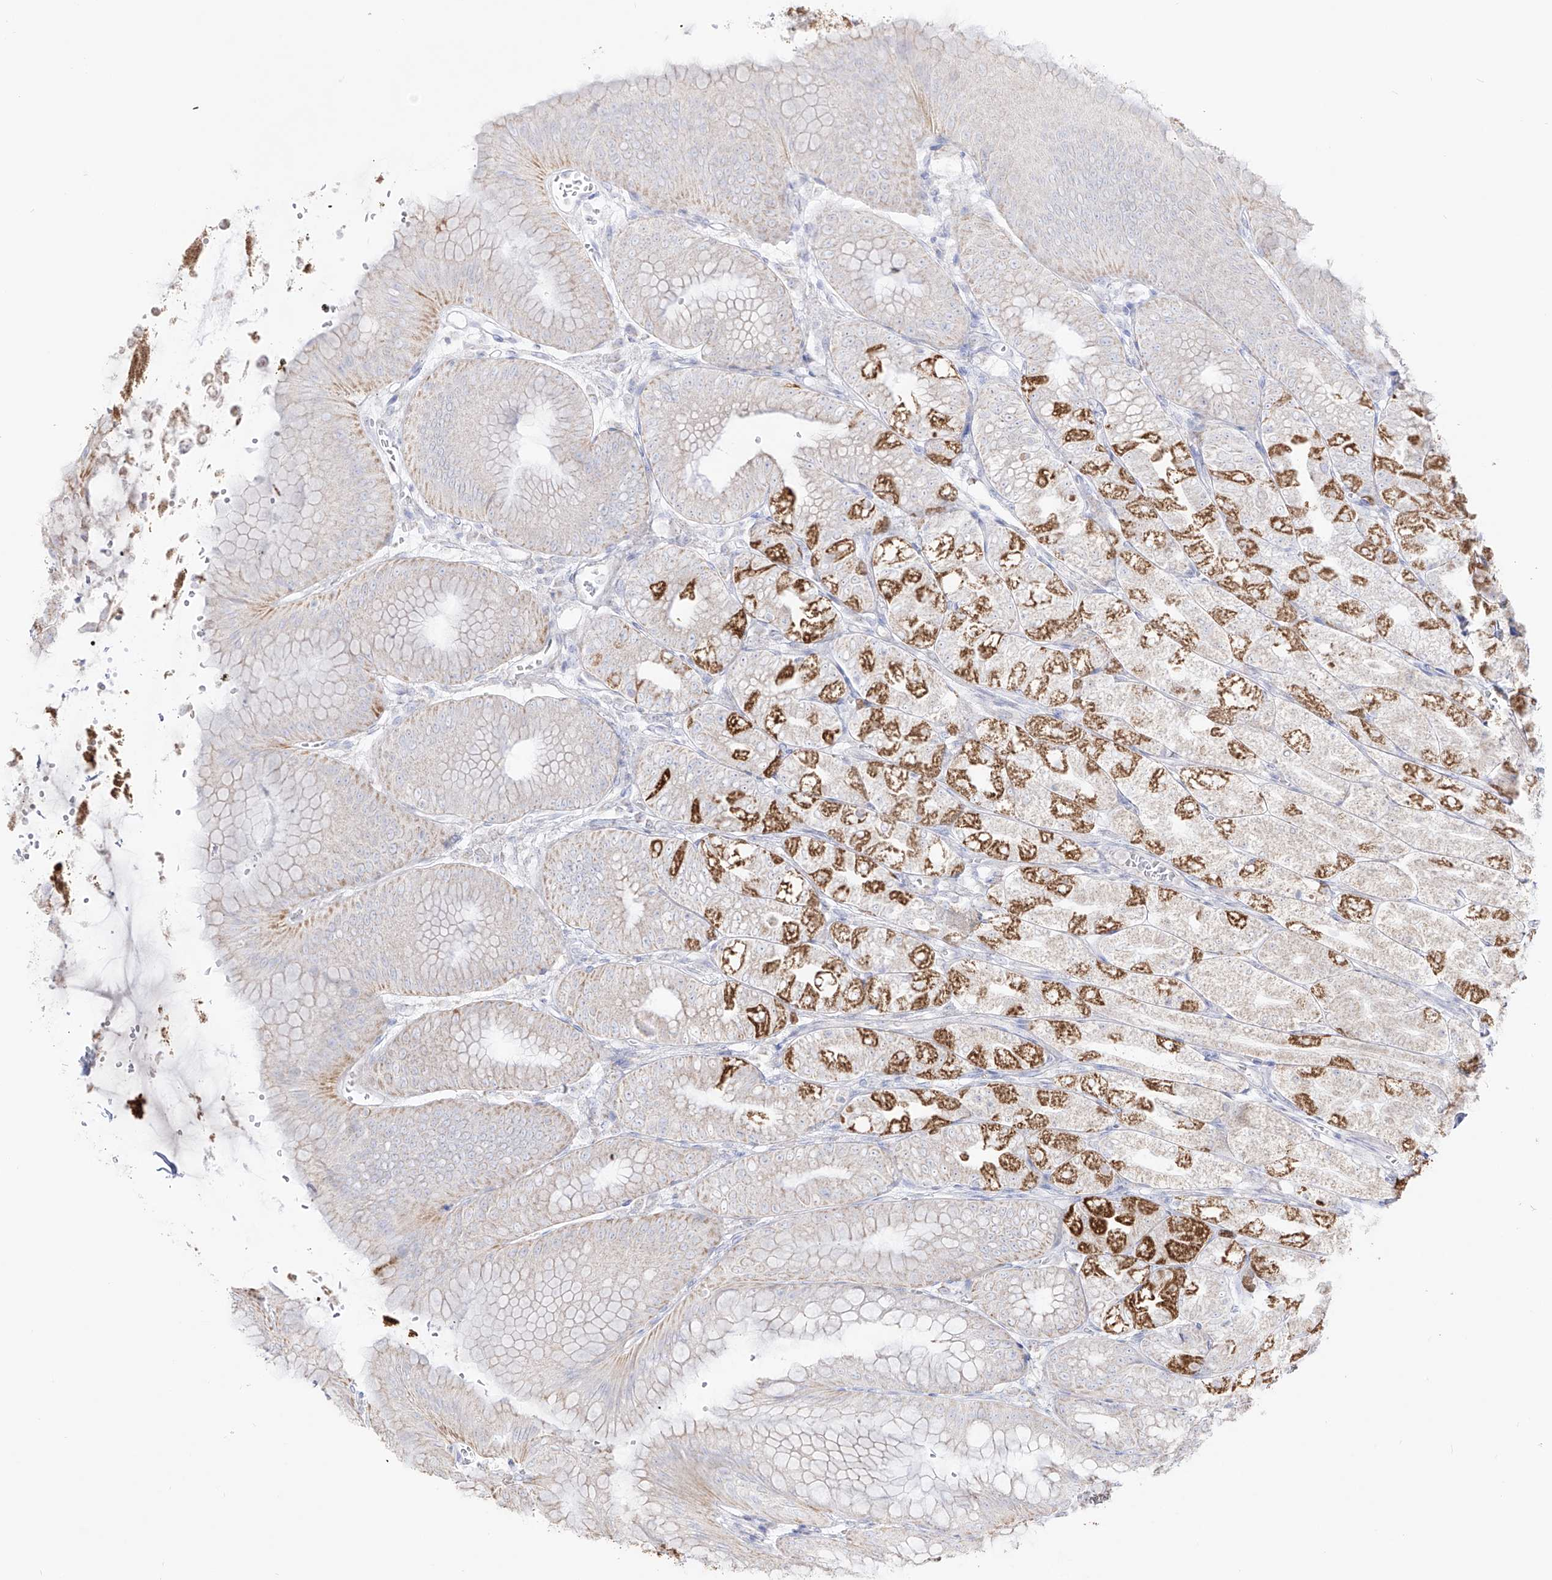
{"staining": {"intensity": "strong", "quantity": "25%-75%", "location": "cytoplasmic/membranous"}, "tissue": "stomach", "cell_type": "Glandular cells", "image_type": "normal", "snomed": [{"axis": "morphology", "description": "Normal tissue, NOS"}, {"axis": "topography", "description": "Stomach, lower"}], "caption": "Benign stomach shows strong cytoplasmic/membranous expression in about 25%-75% of glandular cells.", "gene": "RCHY1", "patient": {"sex": "male", "age": 71}}